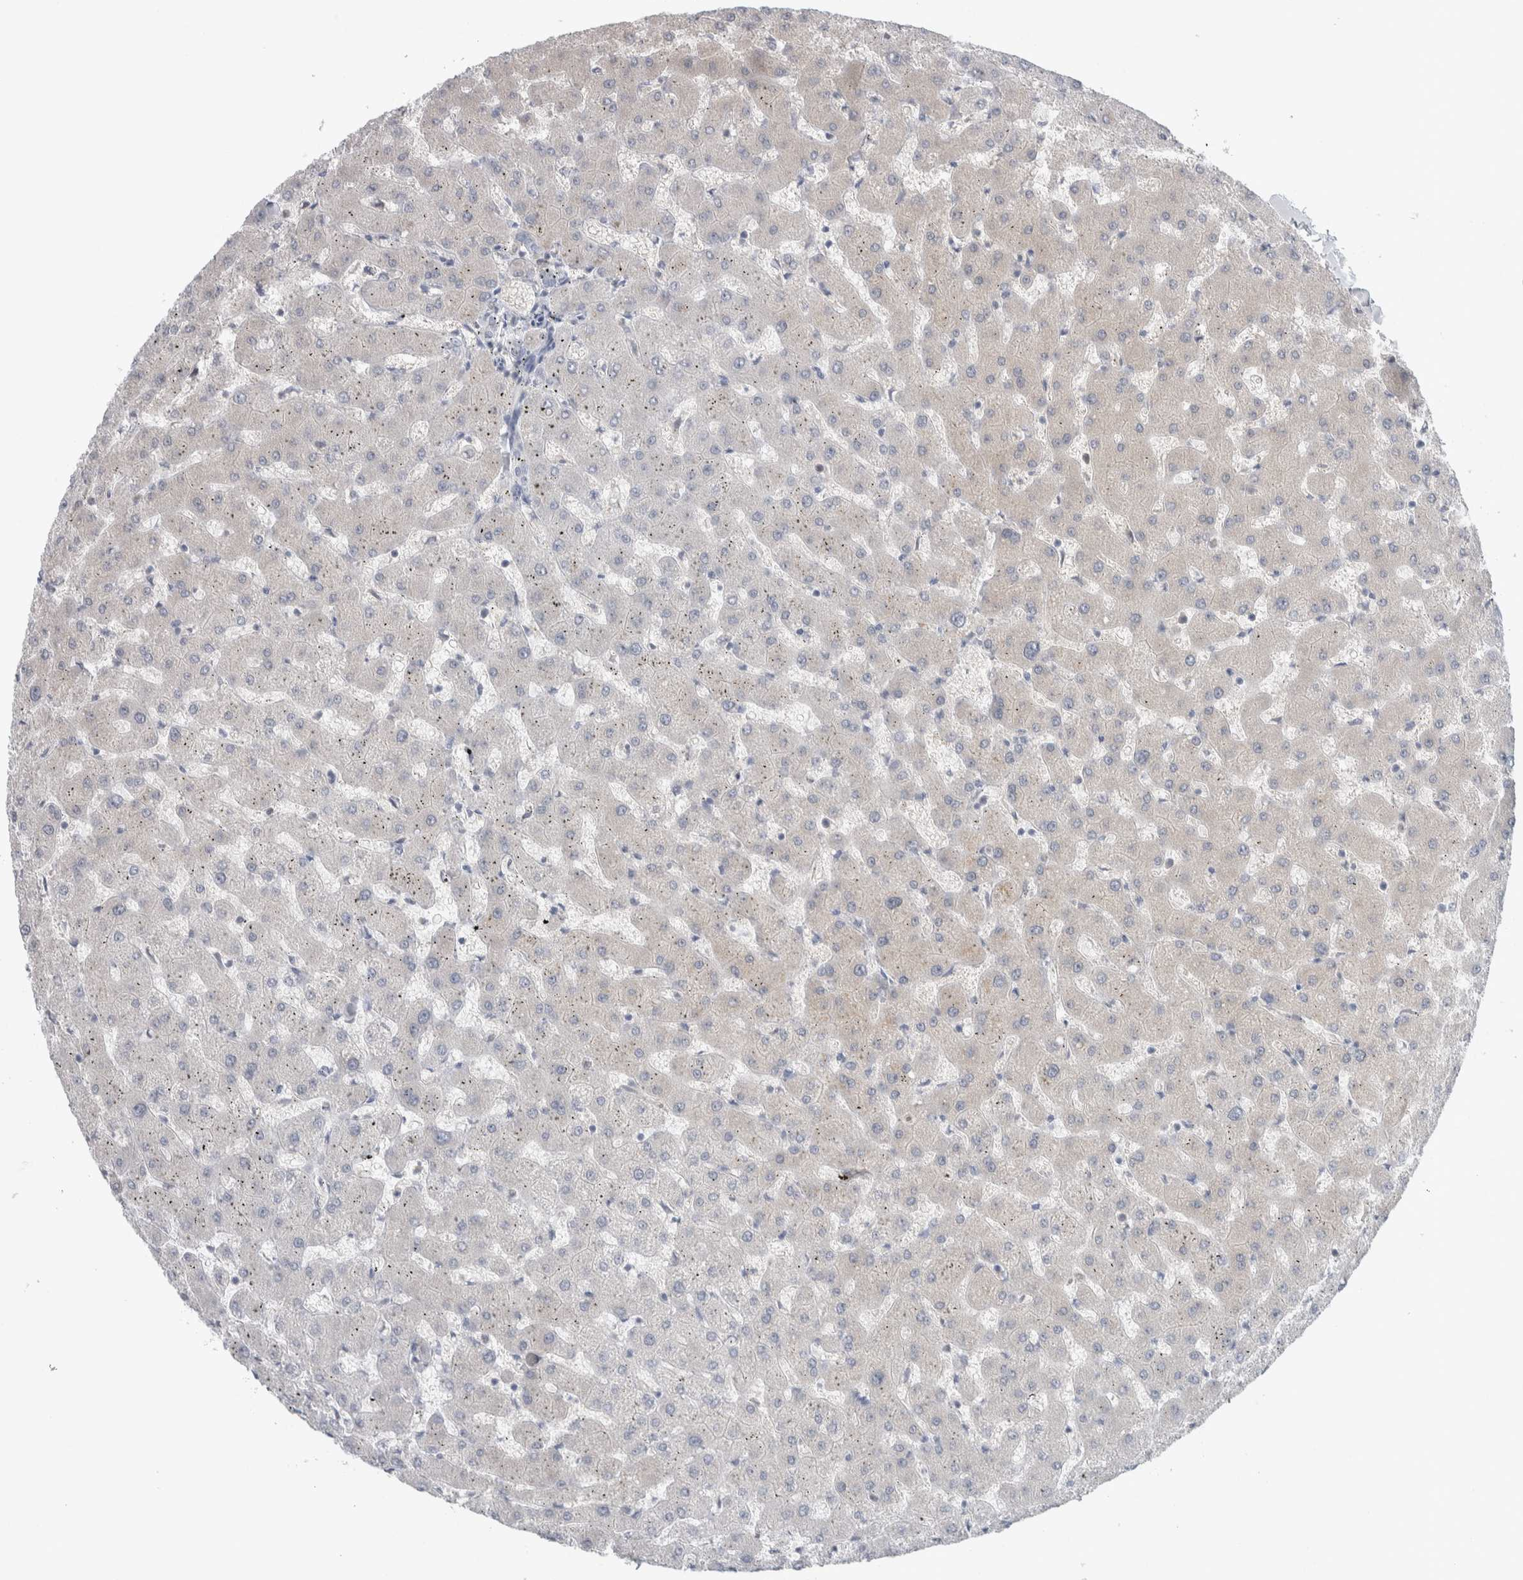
{"staining": {"intensity": "negative", "quantity": "none", "location": "none"}, "tissue": "liver", "cell_type": "Cholangiocytes", "image_type": "normal", "snomed": [{"axis": "morphology", "description": "Normal tissue, NOS"}, {"axis": "topography", "description": "Liver"}], "caption": "Unremarkable liver was stained to show a protein in brown. There is no significant positivity in cholangiocytes.", "gene": "HTATIP2", "patient": {"sex": "female", "age": 63}}